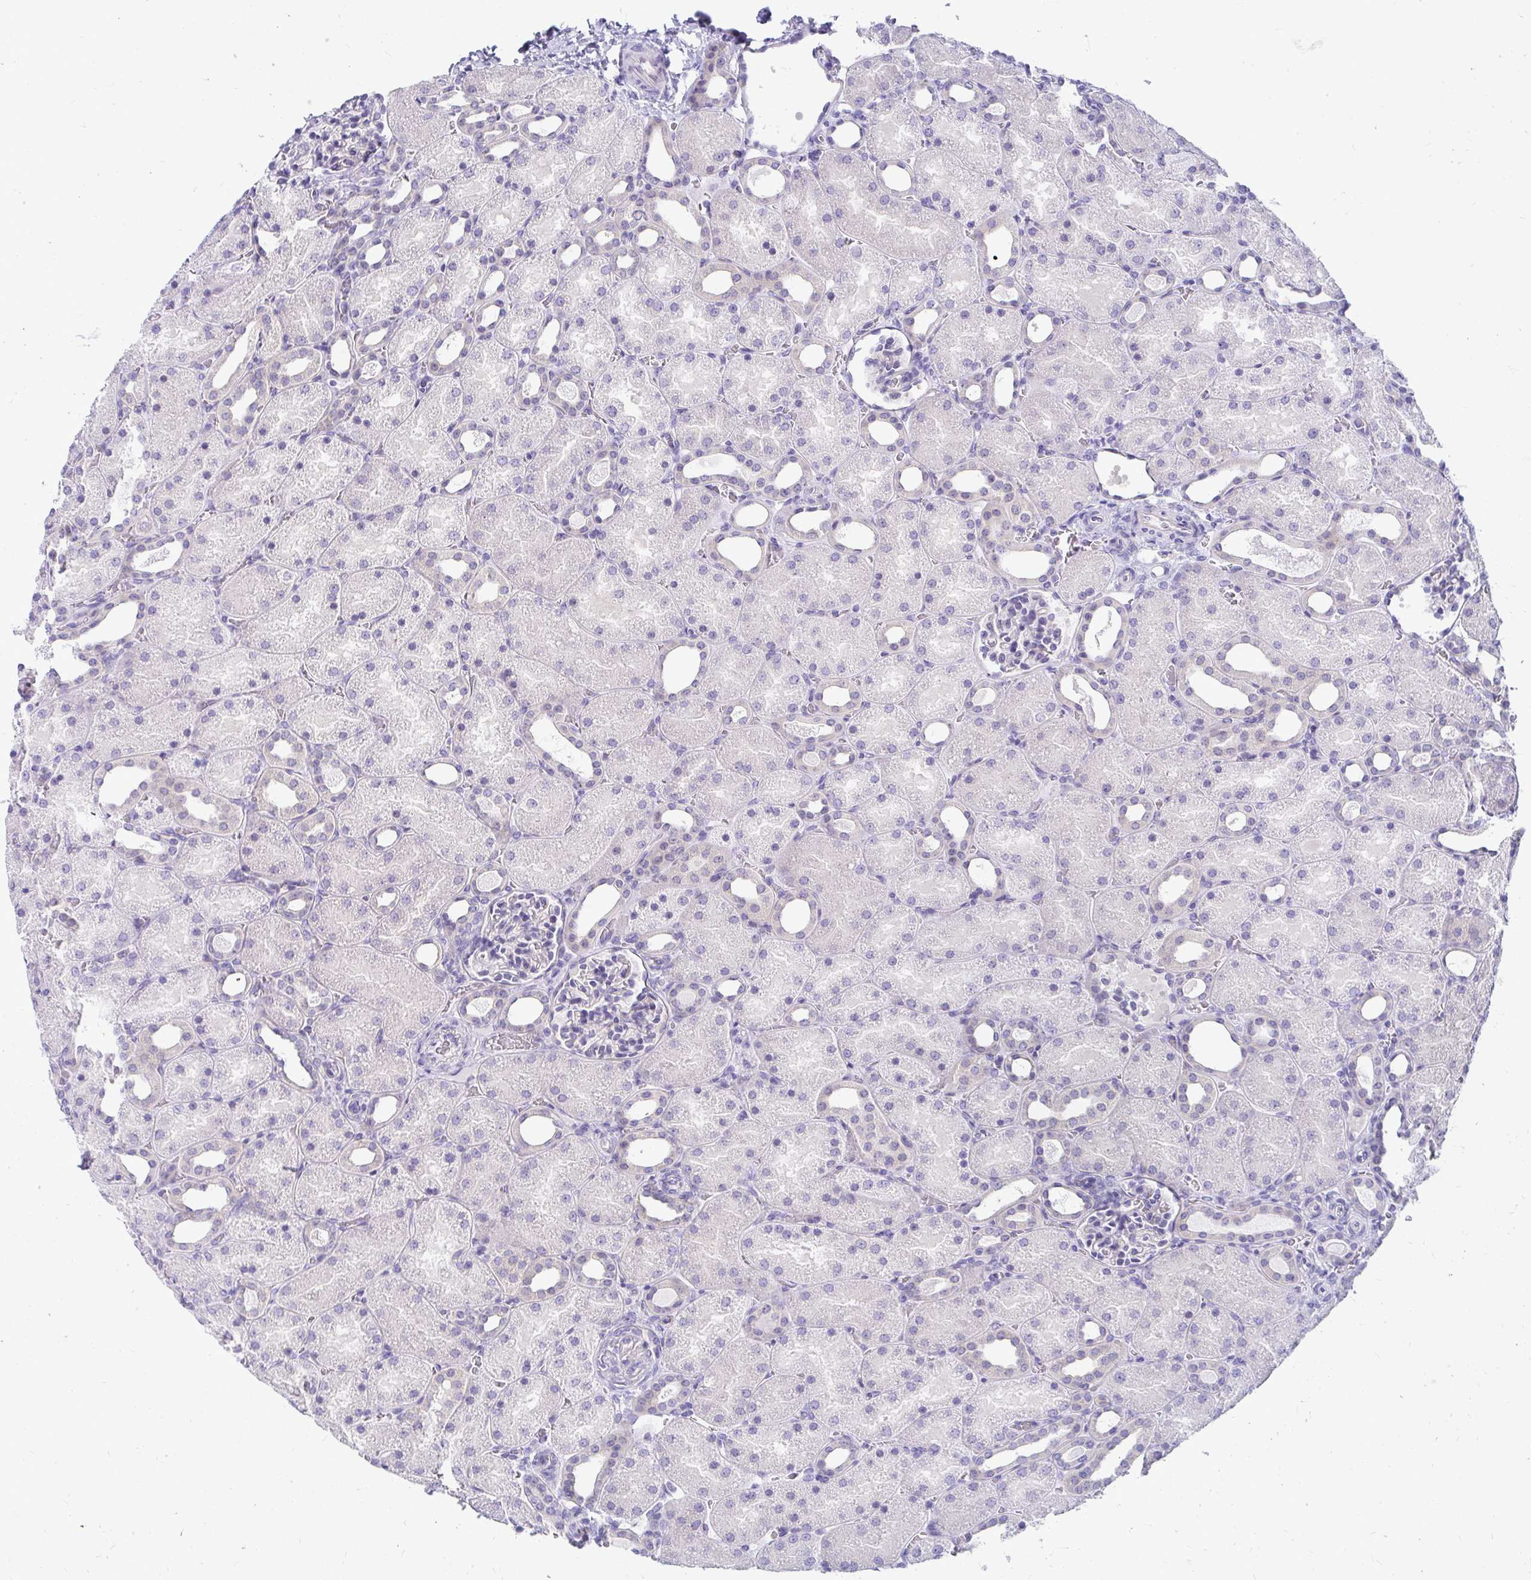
{"staining": {"intensity": "weak", "quantity": "25%-75%", "location": "cytoplasmic/membranous"}, "tissue": "kidney", "cell_type": "Cells in glomeruli", "image_type": "normal", "snomed": [{"axis": "morphology", "description": "Normal tissue, NOS"}, {"axis": "topography", "description": "Kidney"}], "caption": "This is a micrograph of IHC staining of normal kidney, which shows weak positivity in the cytoplasmic/membranous of cells in glomeruli.", "gene": "C19orf81", "patient": {"sex": "male", "age": 2}}